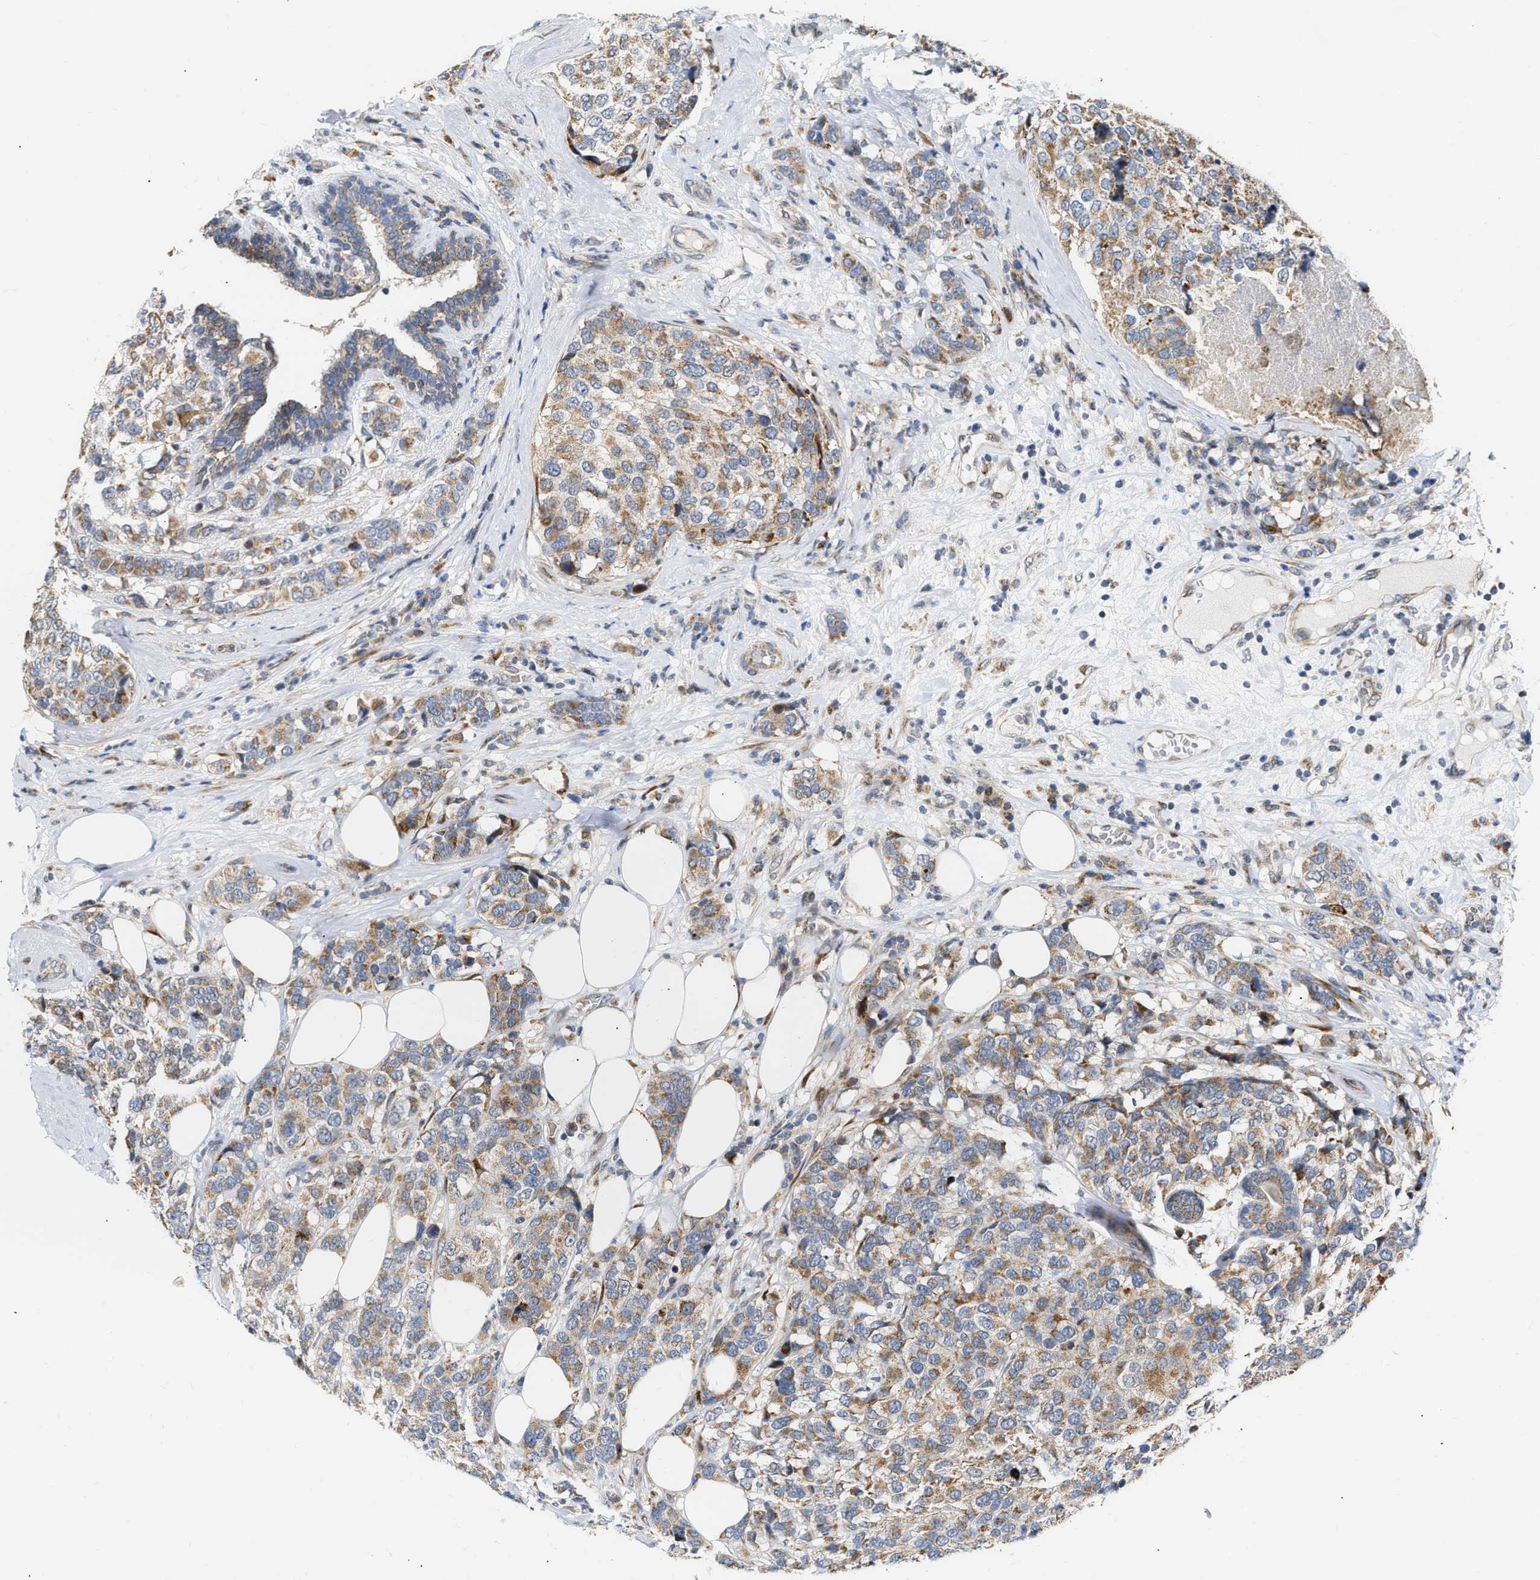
{"staining": {"intensity": "moderate", "quantity": ">75%", "location": "cytoplasmic/membranous"}, "tissue": "breast cancer", "cell_type": "Tumor cells", "image_type": "cancer", "snomed": [{"axis": "morphology", "description": "Lobular carcinoma"}, {"axis": "topography", "description": "Breast"}], "caption": "Brown immunohistochemical staining in breast cancer demonstrates moderate cytoplasmic/membranous positivity in about >75% of tumor cells.", "gene": "DEPTOR", "patient": {"sex": "female", "age": 59}}